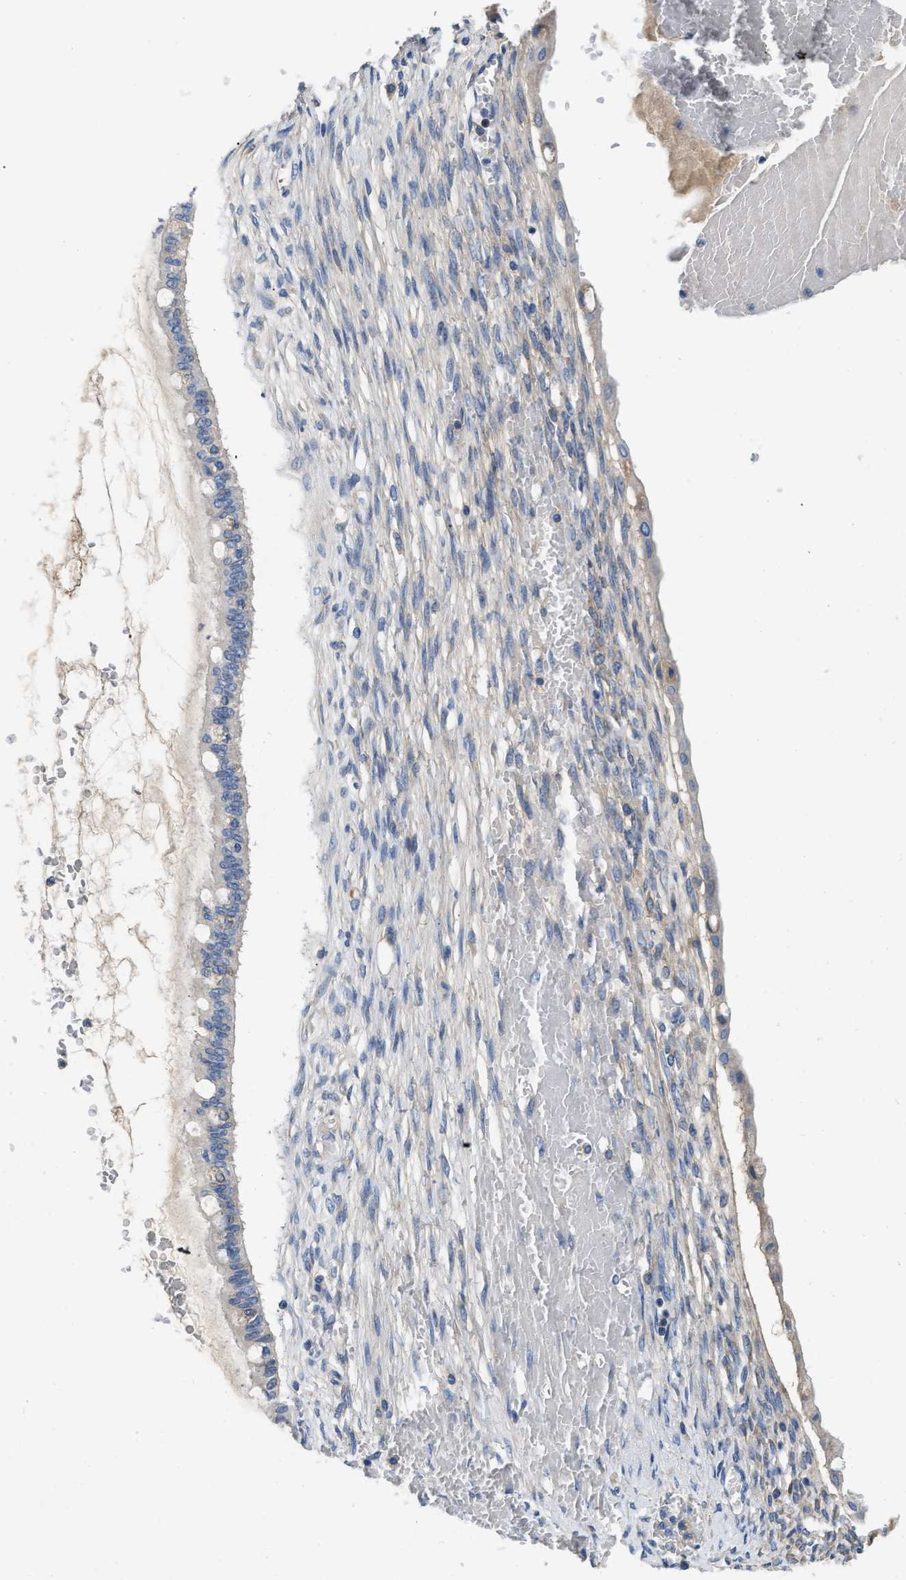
{"staining": {"intensity": "negative", "quantity": "none", "location": "none"}, "tissue": "ovarian cancer", "cell_type": "Tumor cells", "image_type": "cancer", "snomed": [{"axis": "morphology", "description": "Cystadenocarcinoma, mucinous, NOS"}, {"axis": "topography", "description": "Ovary"}], "caption": "This is a image of IHC staining of ovarian mucinous cystadenocarcinoma, which shows no positivity in tumor cells.", "gene": "C1S", "patient": {"sex": "female", "age": 73}}